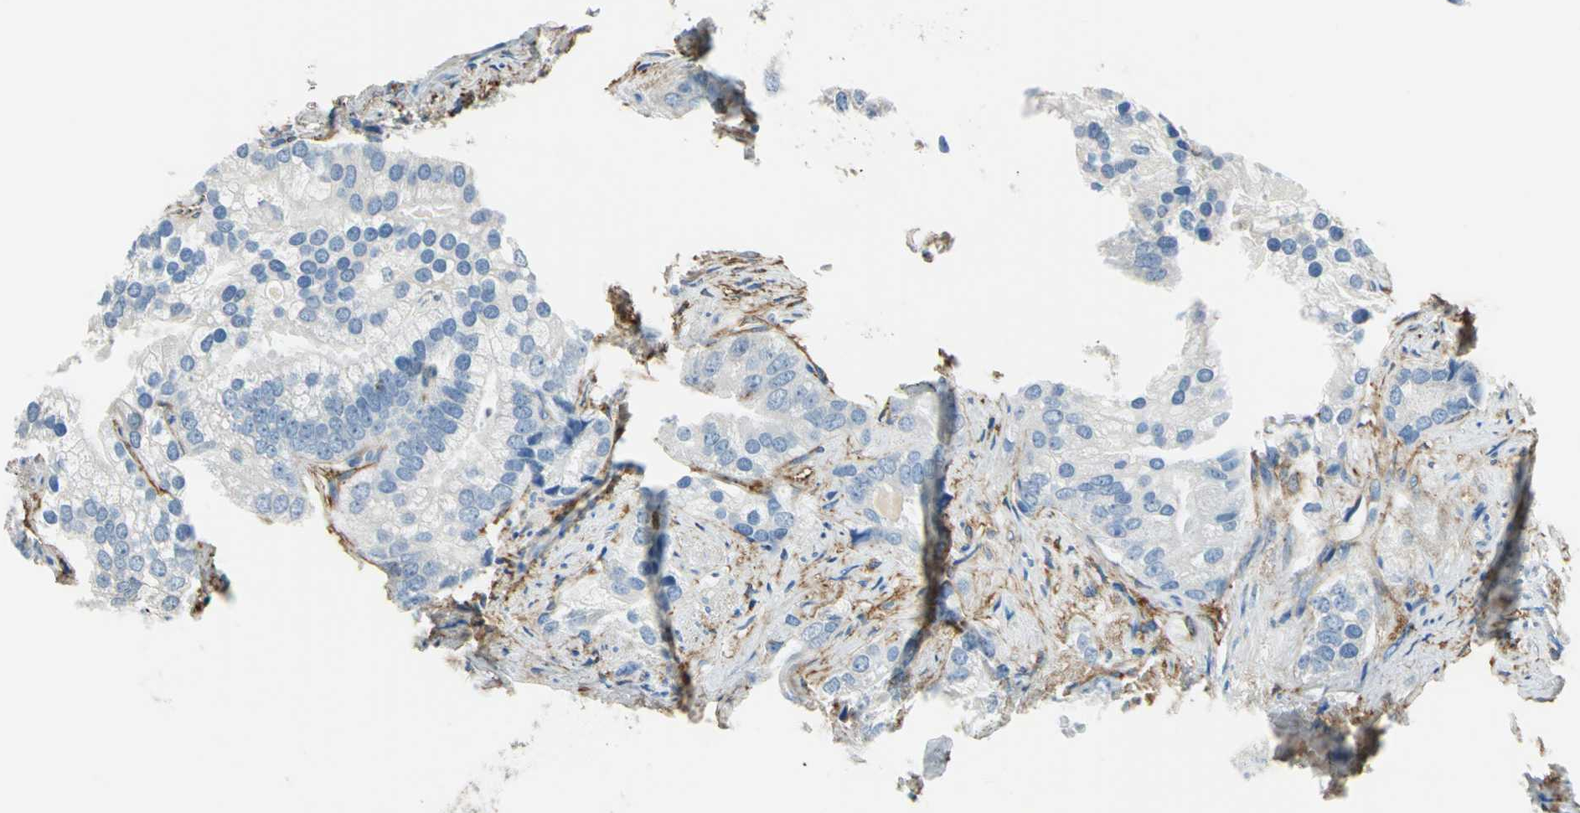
{"staining": {"intensity": "negative", "quantity": "none", "location": "none"}, "tissue": "prostate cancer", "cell_type": "Tumor cells", "image_type": "cancer", "snomed": [{"axis": "morphology", "description": "Adenocarcinoma, Low grade"}, {"axis": "topography", "description": "Prostate"}], "caption": "This is an immunohistochemistry micrograph of prostate cancer. There is no expression in tumor cells.", "gene": "AKAP12", "patient": {"sex": "male", "age": 71}}